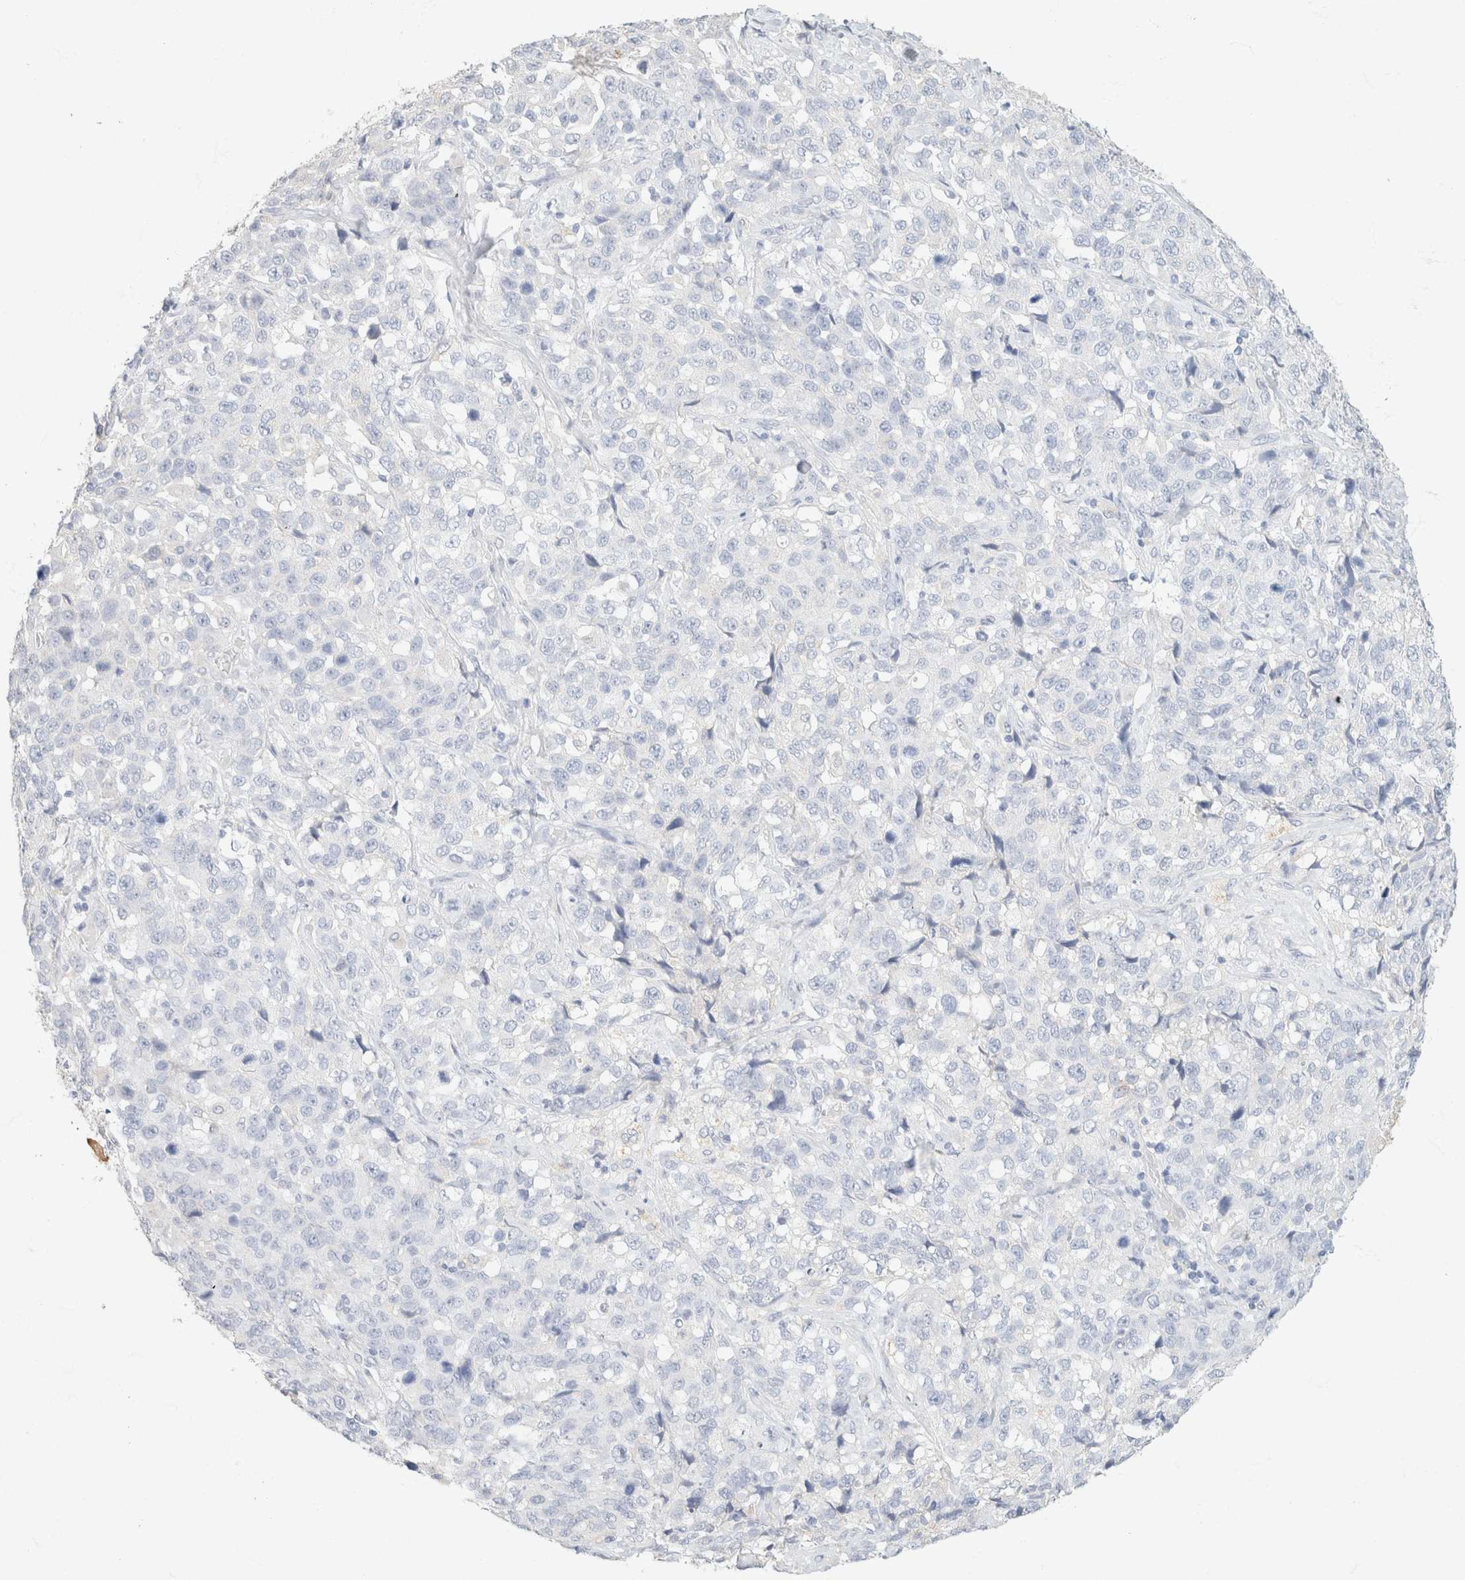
{"staining": {"intensity": "negative", "quantity": "none", "location": "none"}, "tissue": "stomach cancer", "cell_type": "Tumor cells", "image_type": "cancer", "snomed": [{"axis": "morphology", "description": "Normal tissue, NOS"}, {"axis": "morphology", "description": "Adenocarcinoma, NOS"}, {"axis": "topography", "description": "Stomach"}], "caption": "The image reveals no significant staining in tumor cells of adenocarcinoma (stomach). Nuclei are stained in blue.", "gene": "CA12", "patient": {"sex": "male", "age": 48}}